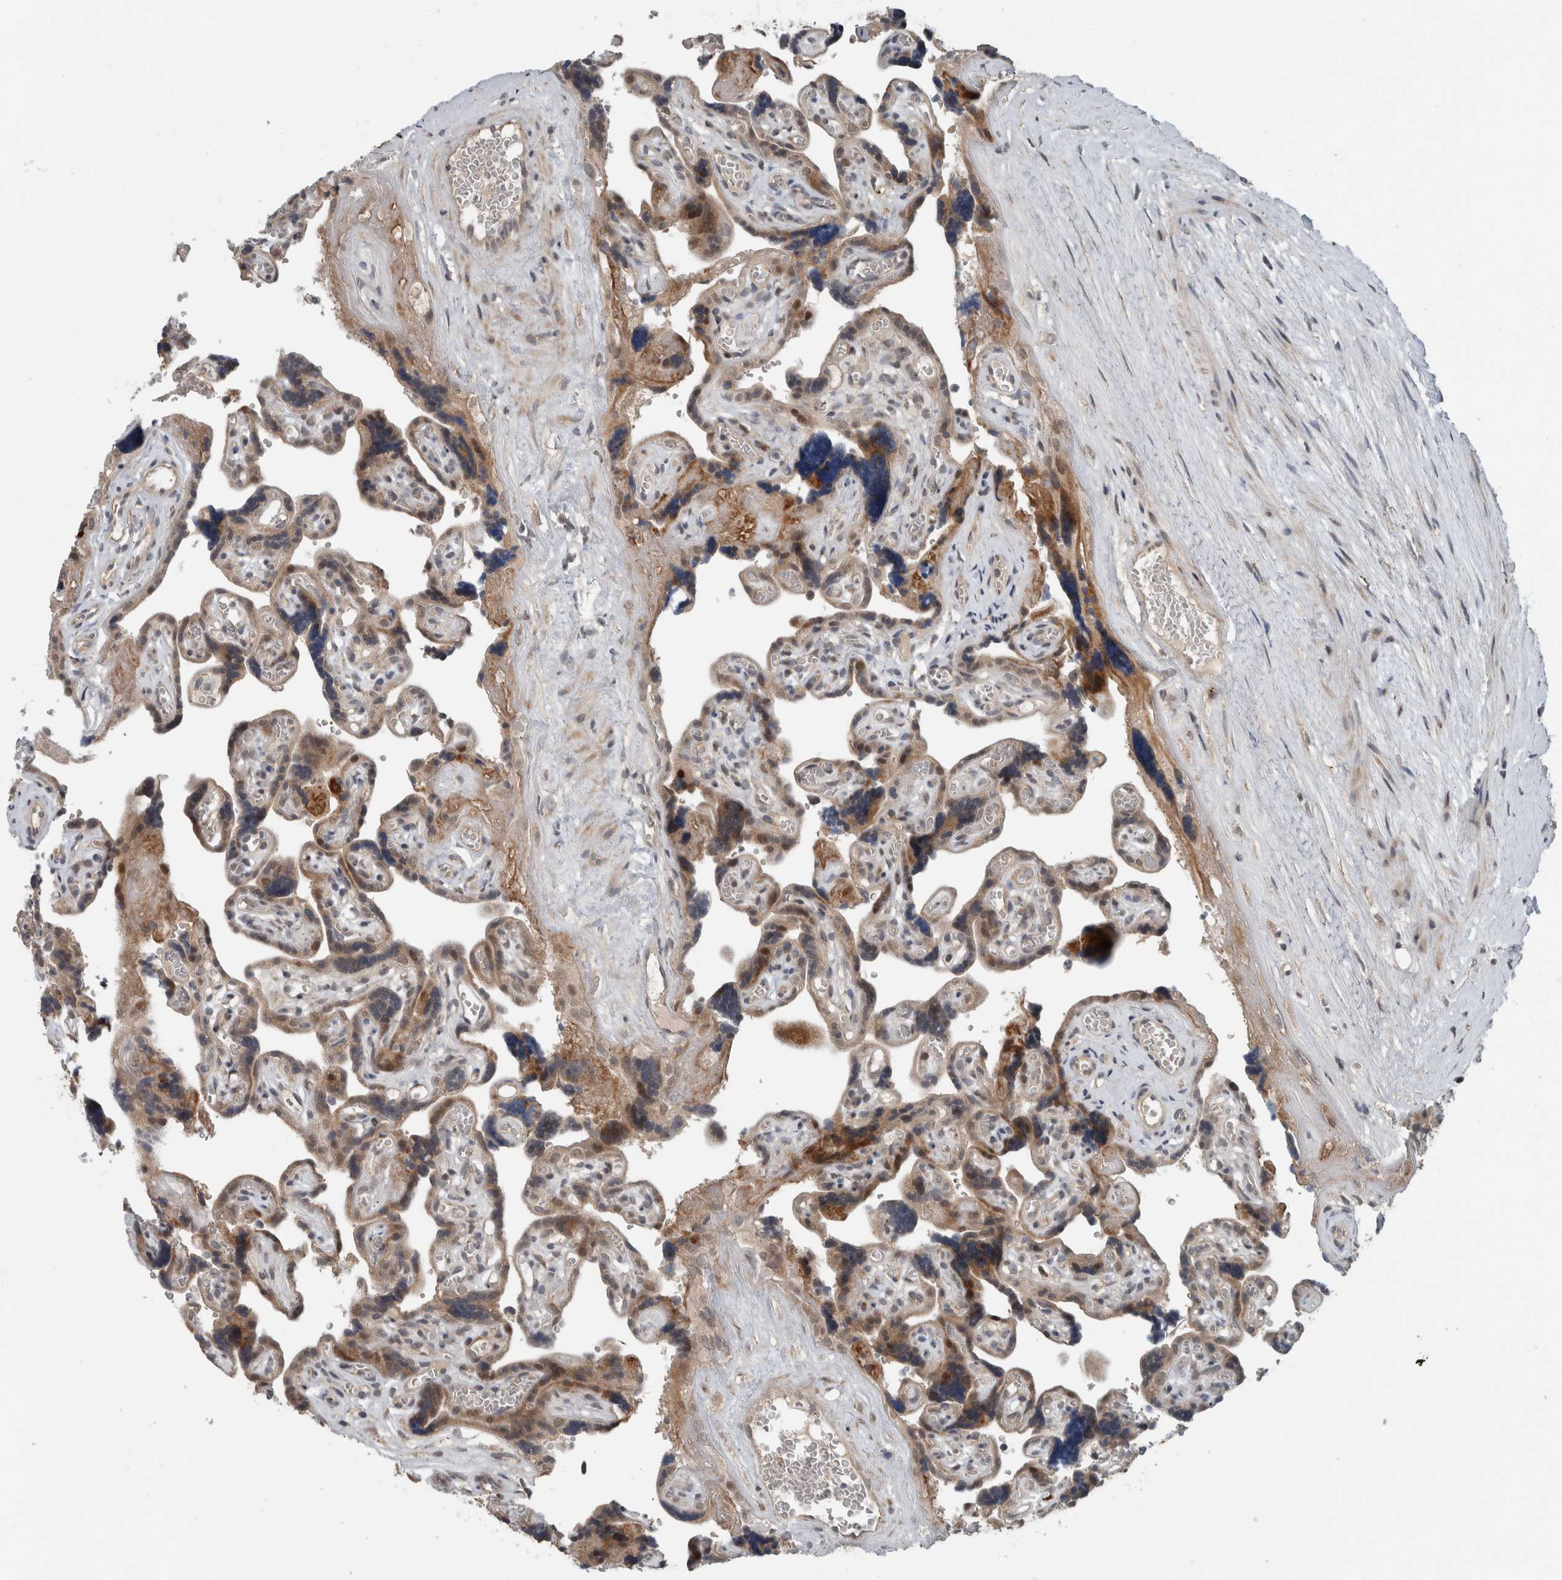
{"staining": {"intensity": "moderate", "quantity": ">75%", "location": "cytoplasmic/membranous"}, "tissue": "placenta", "cell_type": "Decidual cells", "image_type": "normal", "snomed": [{"axis": "morphology", "description": "Normal tissue, NOS"}, {"axis": "topography", "description": "Placenta"}], "caption": "About >75% of decidual cells in benign human placenta reveal moderate cytoplasmic/membranous protein staining as visualized by brown immunohistochemical staining.", "gene": "GBA2", "patient": {"sex": "female", "age": 30}}